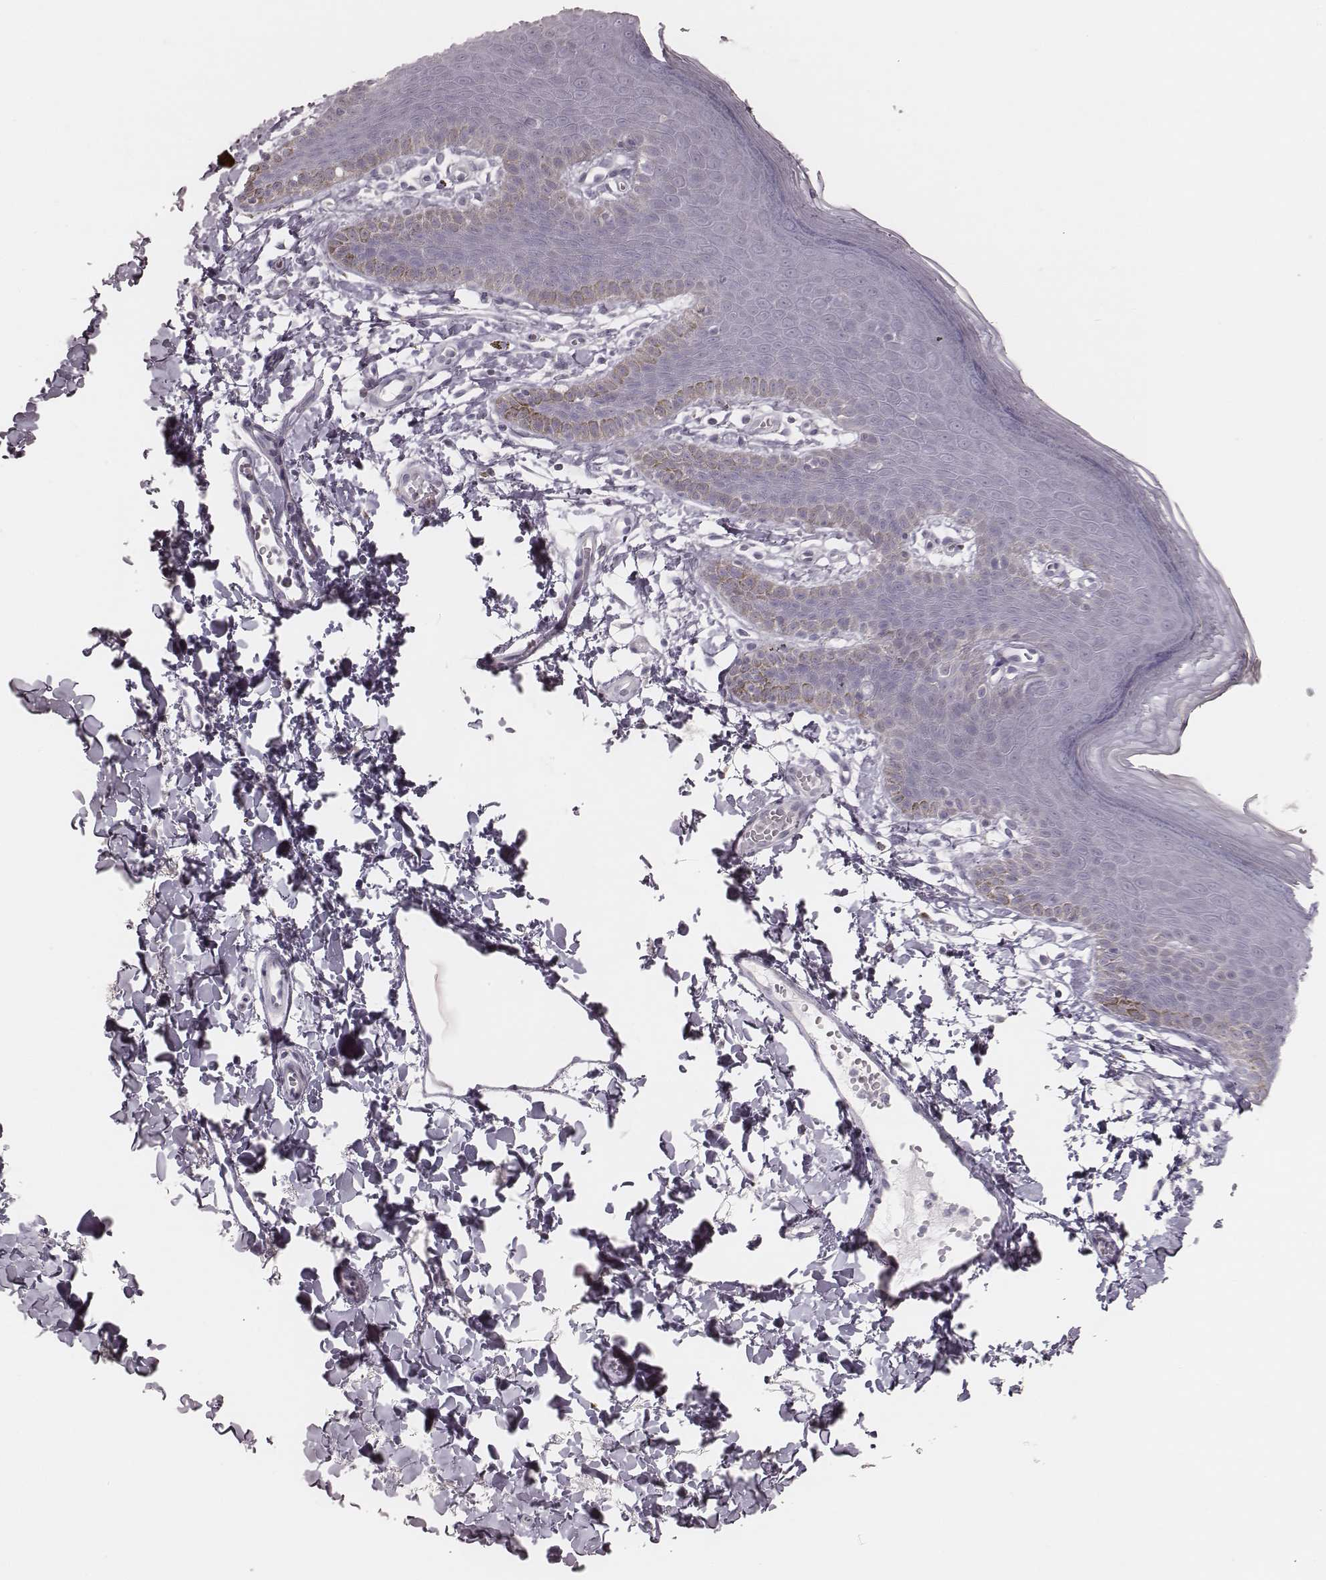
{"staining": {"intensity": "negative", "quantity": "none", "location": "none"}, "tissue": "skin", "cell_type": "Epidermal cells", "image_type": "normal", "snomed": [{"axis": "morphology", "description": "Normal tissue, NOS"}, {"axis": "topography", "description": "Anal"}], "caption": "Epidermal cells show no significant expression in unremarkable skin. (Brightfield microscopy of DAB (3,3'-diaminobenzidine) IHC at high magnification).", "gene": "KIF5C", "patient": {"sex": "male", "age": 53}}